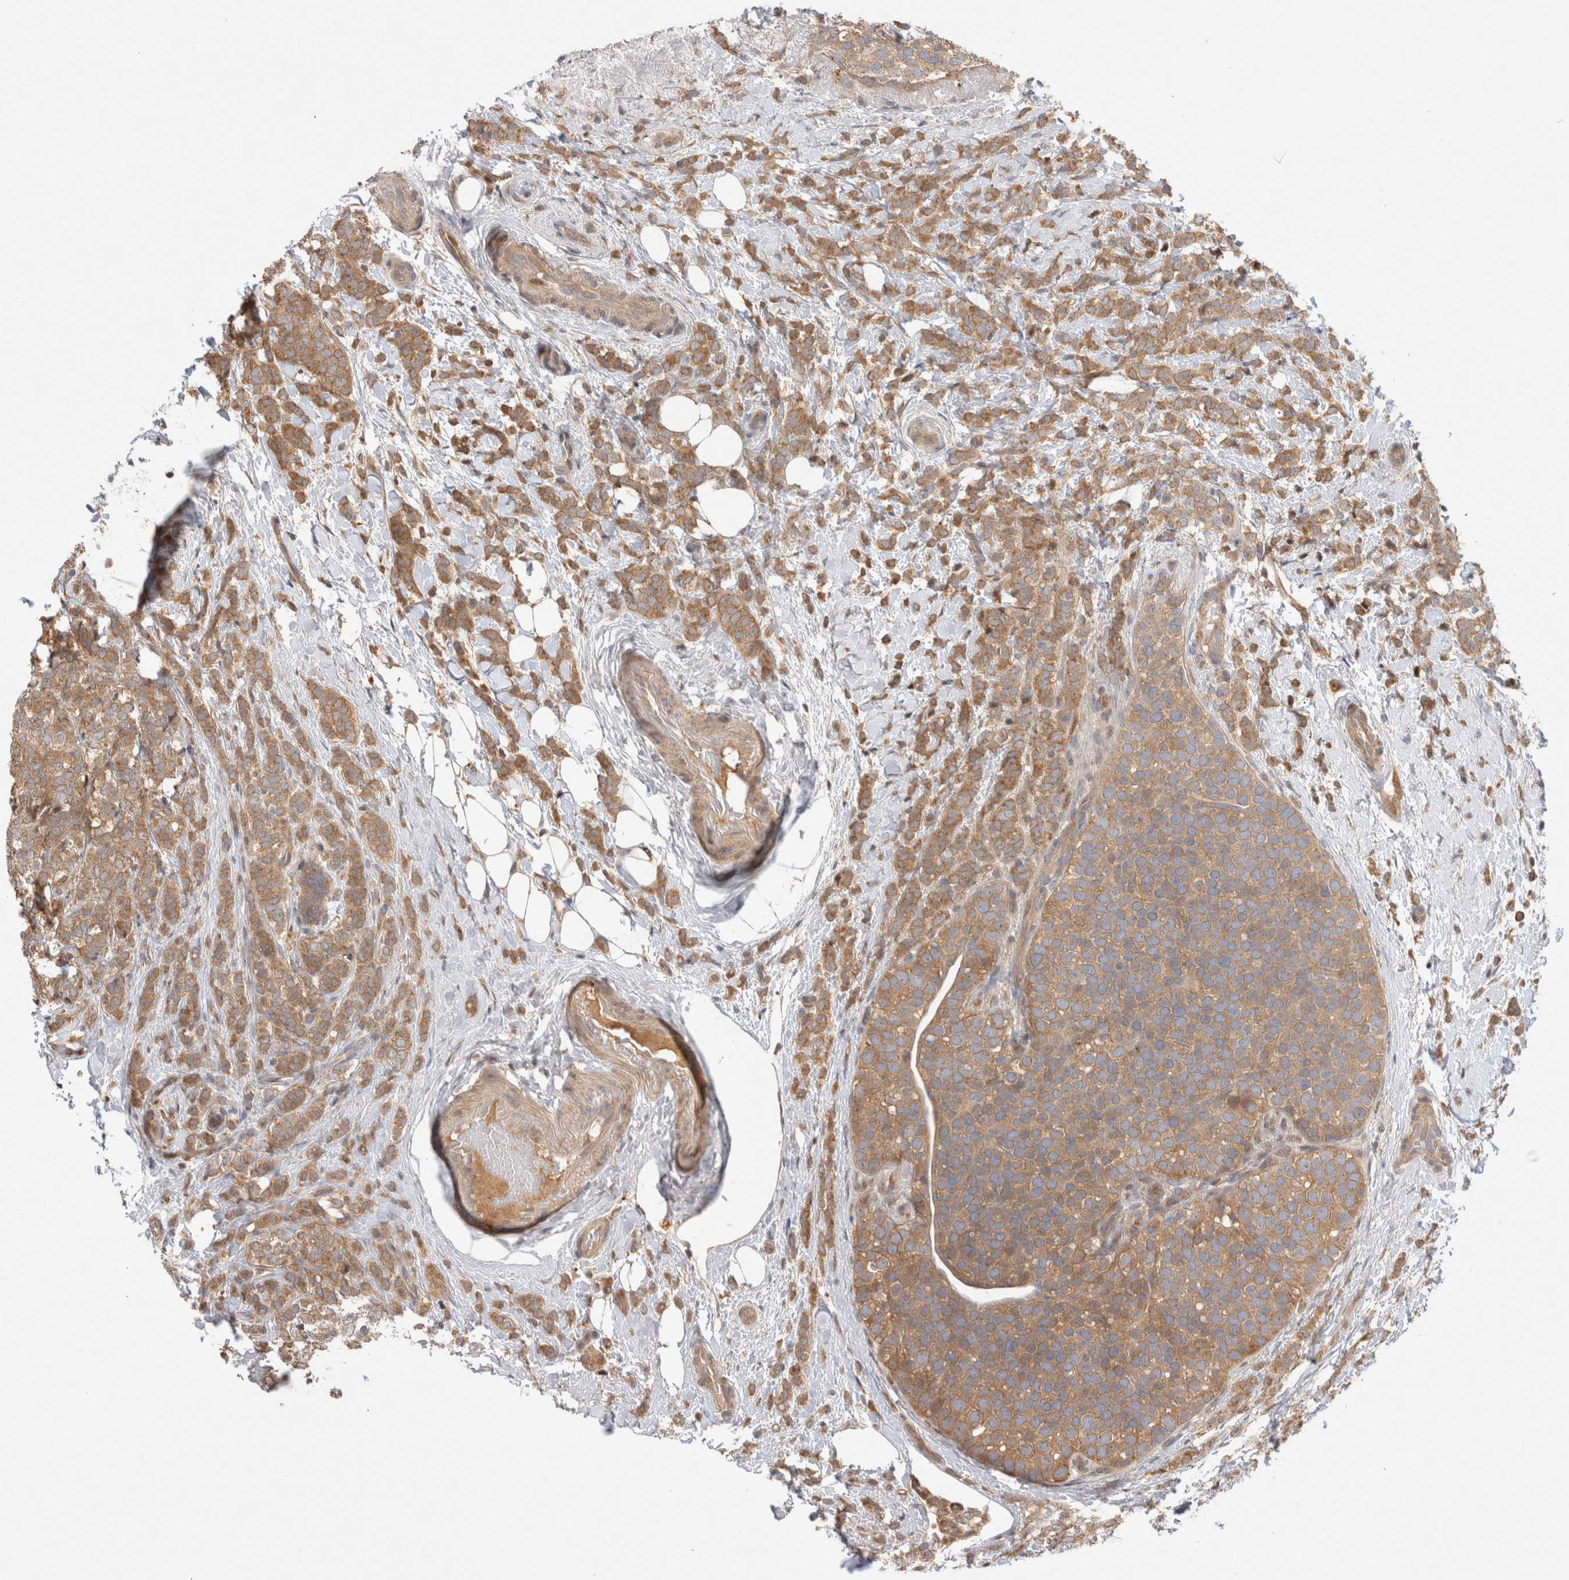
{"staining": {"intensity": "moderate", "quantity": ">75%", "location": "cytoplasmic/membranous"}, "tissue": "breast cancer", "cell_type": "Tumor cells", "image_type": "cancer", "snomed": [{"axis": "morphology", "description": "Lobular carcinoma"}, {"axis": "topography", "description": "Breast"}], "caption": "Breast cancer stained with DAB (3,3'-diaminobenzidine) IHC exhibits medium levels of moderate cytoplasmic/membranous positivity in about >75% of tumor cells. (DAB = brown stain, brightfield microscopy at high magnification).", "gene": "HTT", "patient": {"sex": "female", "age": 50}}